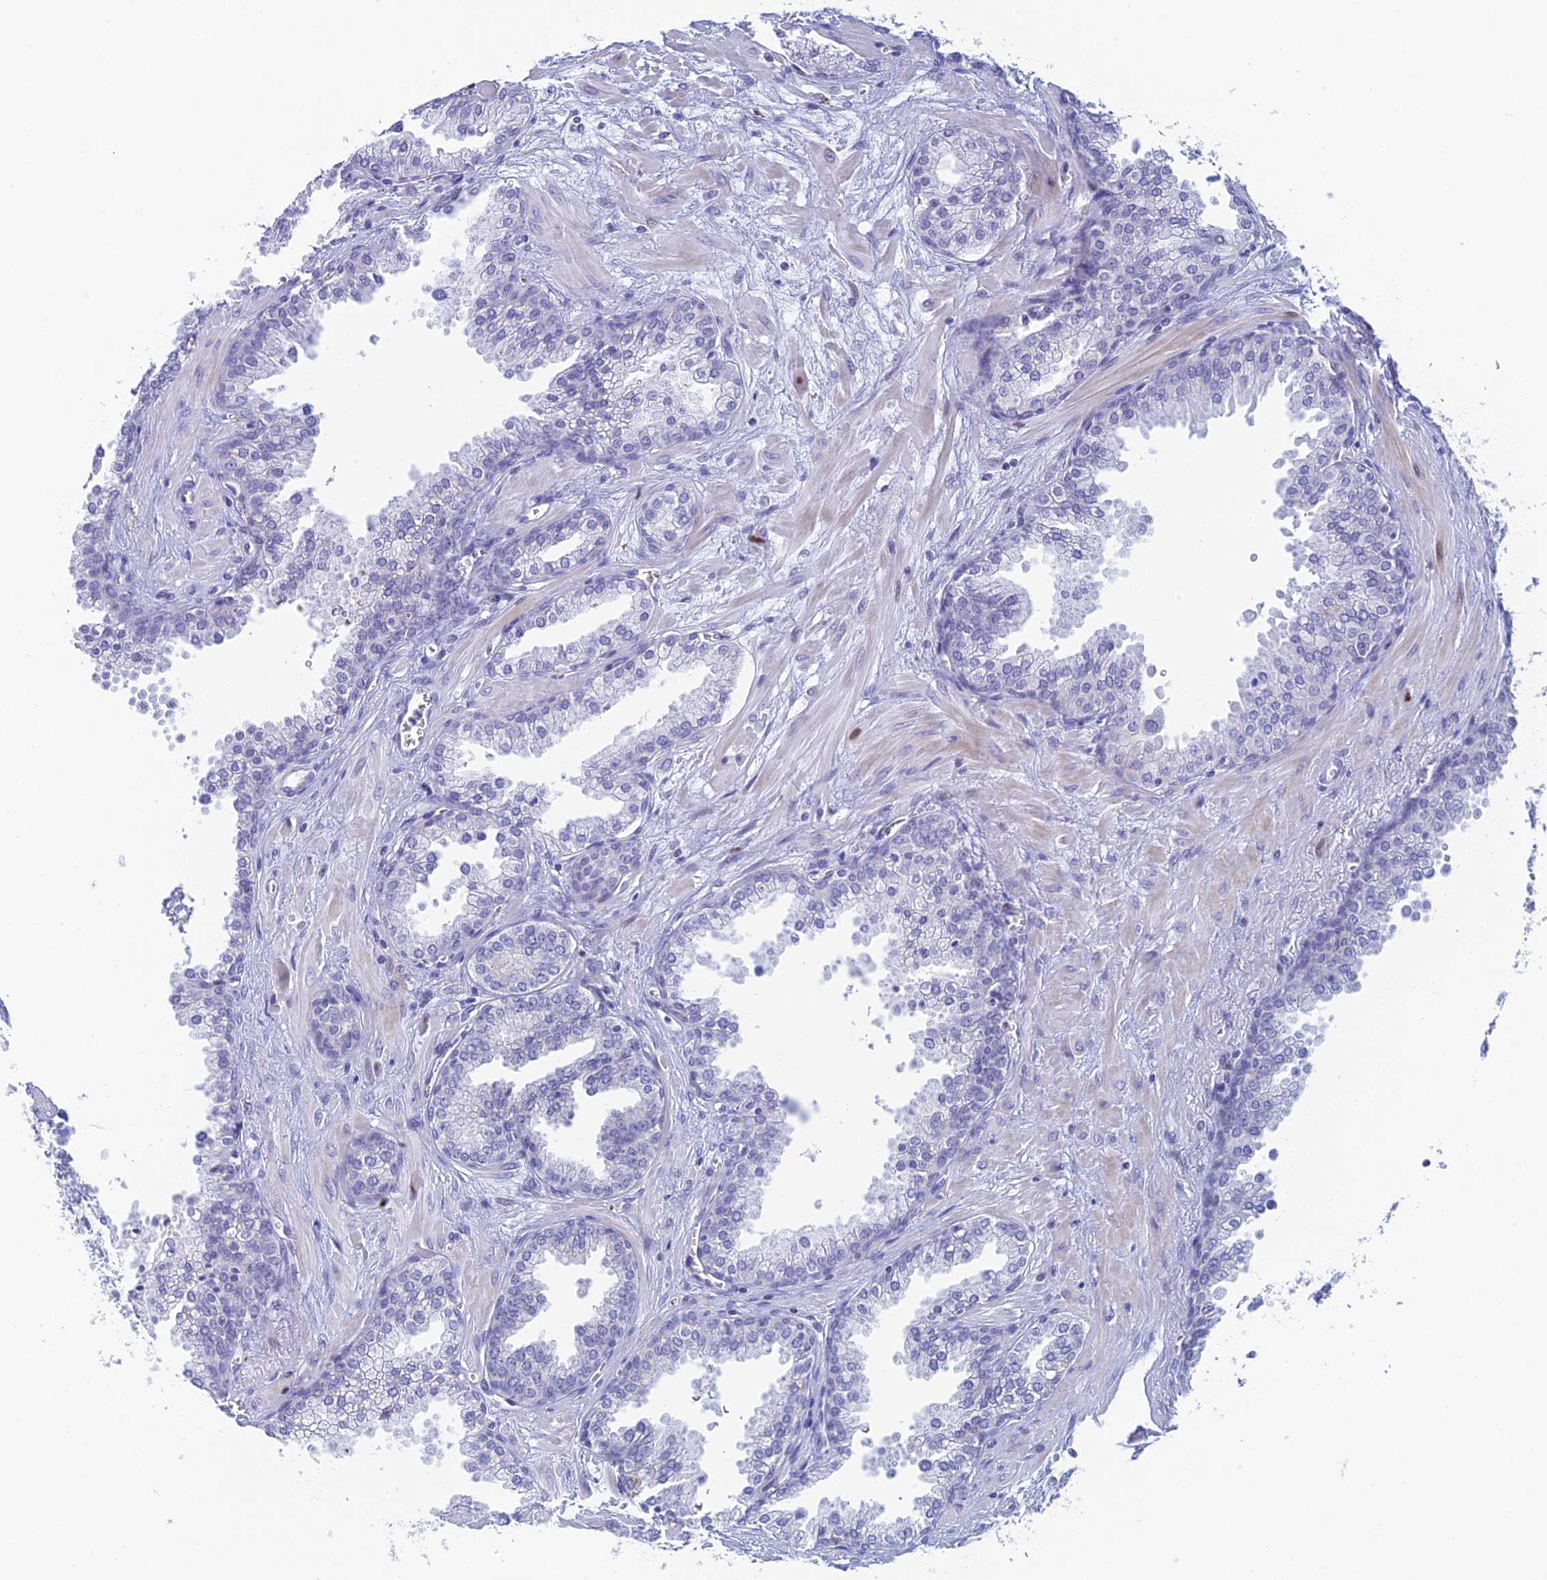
{"staining": {"intensity": "negative", "quantity": "none", "location": "none"}, "tissue": "prostate cancer", "cell_type": "Tumor cells", "image_type": "cancer", "snomed": [{"axis": "morphology", "description": "Adenocarcinoma, Low grade"}, {"axis": "topography", "description": "Prostate"}], "caption": "Tumor cells are negative for brown protein staining in prostate adenocarcinoma (low-grade).", "gene": "REXO5", "patient": {"sex": "male", "age": 67}}